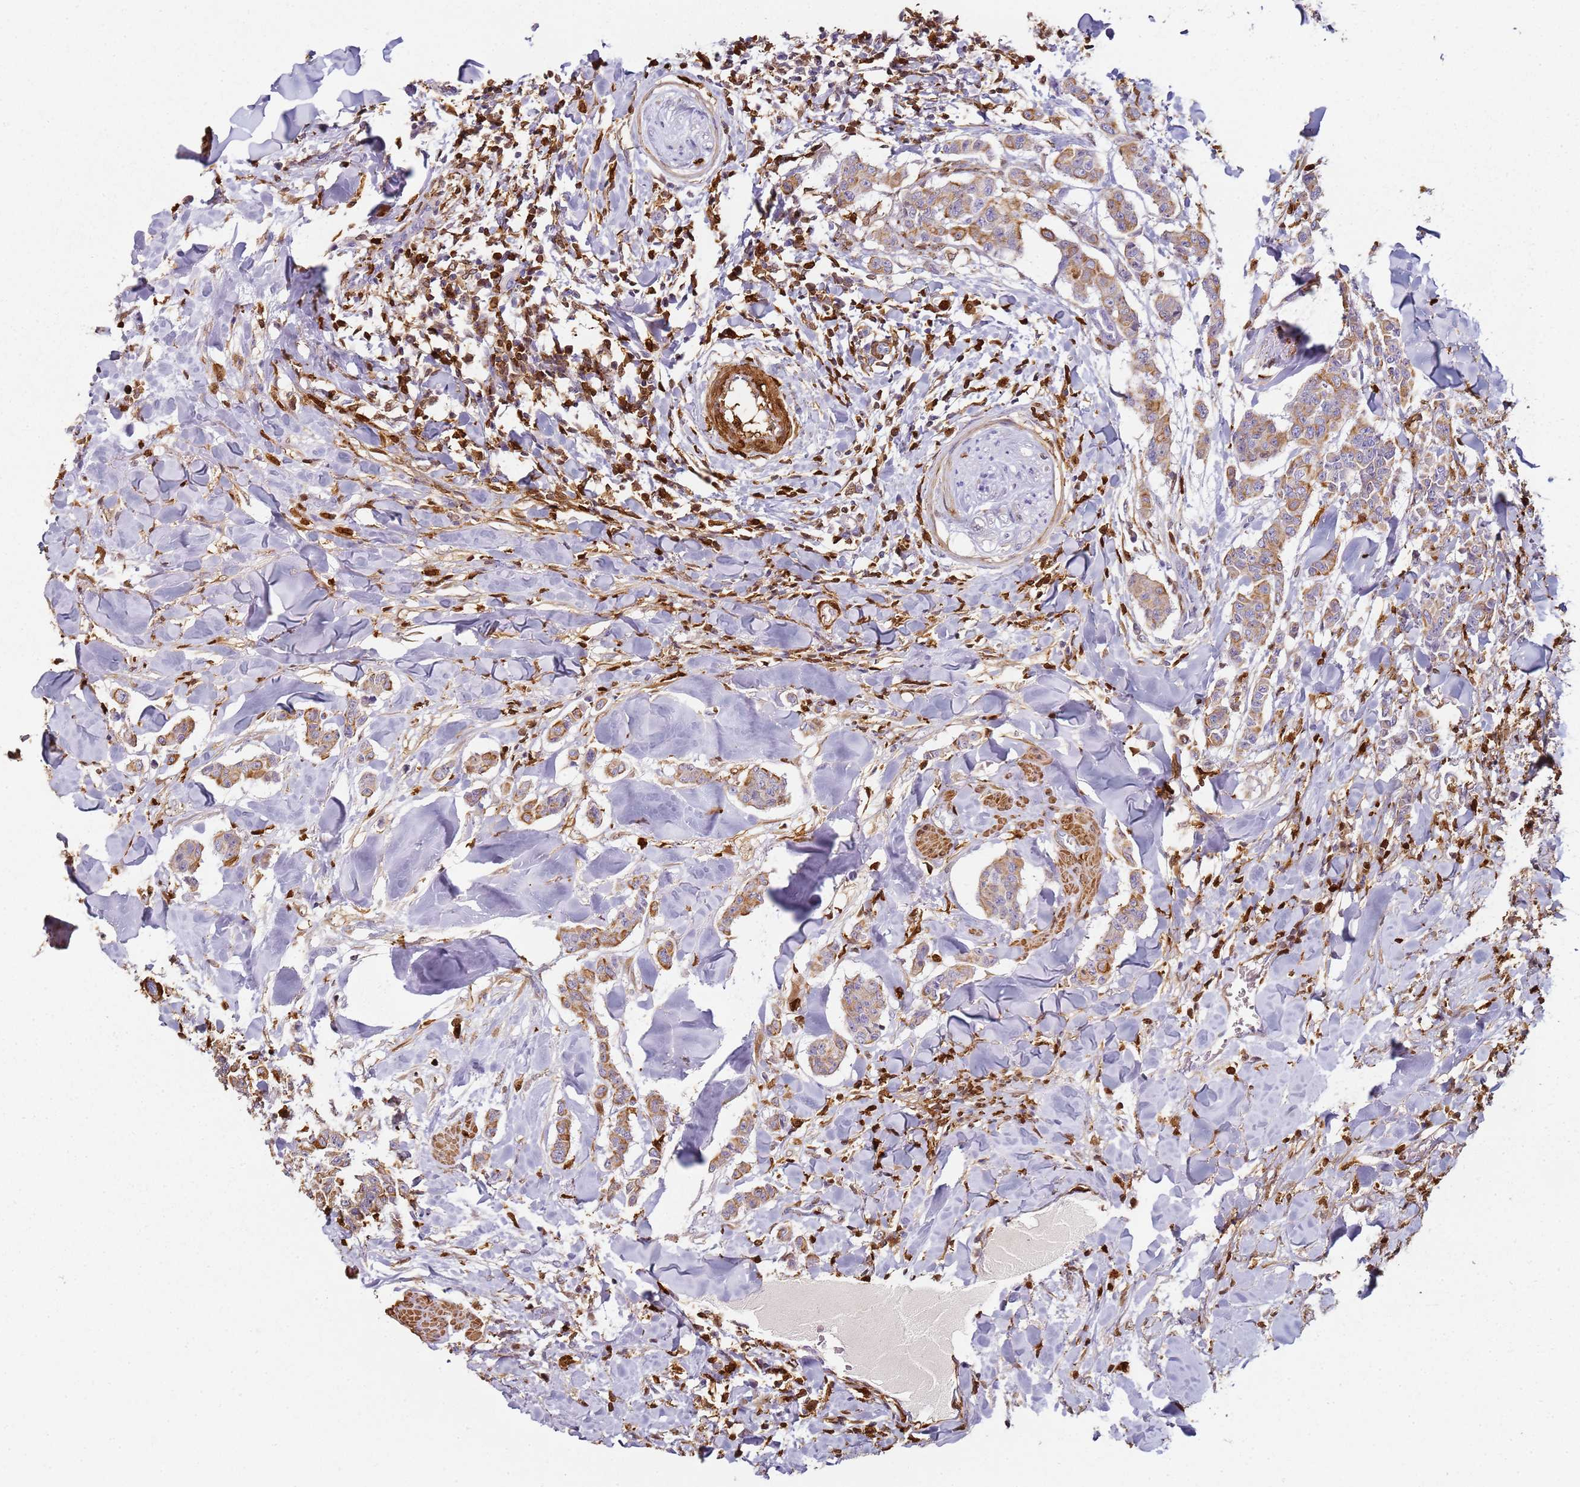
{"staining": {"intensity": "moderate", "quantity": ">75%", "location": "cytoplasmic/membranous"}, "tissue": "breast cancer", "cell_type": "Tumor cells", "image_type": "cancer", "snomed": [{"axis": "morphology", "description": "Duct carcinoma"}, {"axis": "topography", "description": "Breast"}], "caption": "Protein expression by IHC shows moderate cytoplasmic/membranous positivity in approximately >75% of tumor cells in breast intraductal carcinoma.", "gene": "S100A4", "patient": {"sex": "female", "age": 40}}